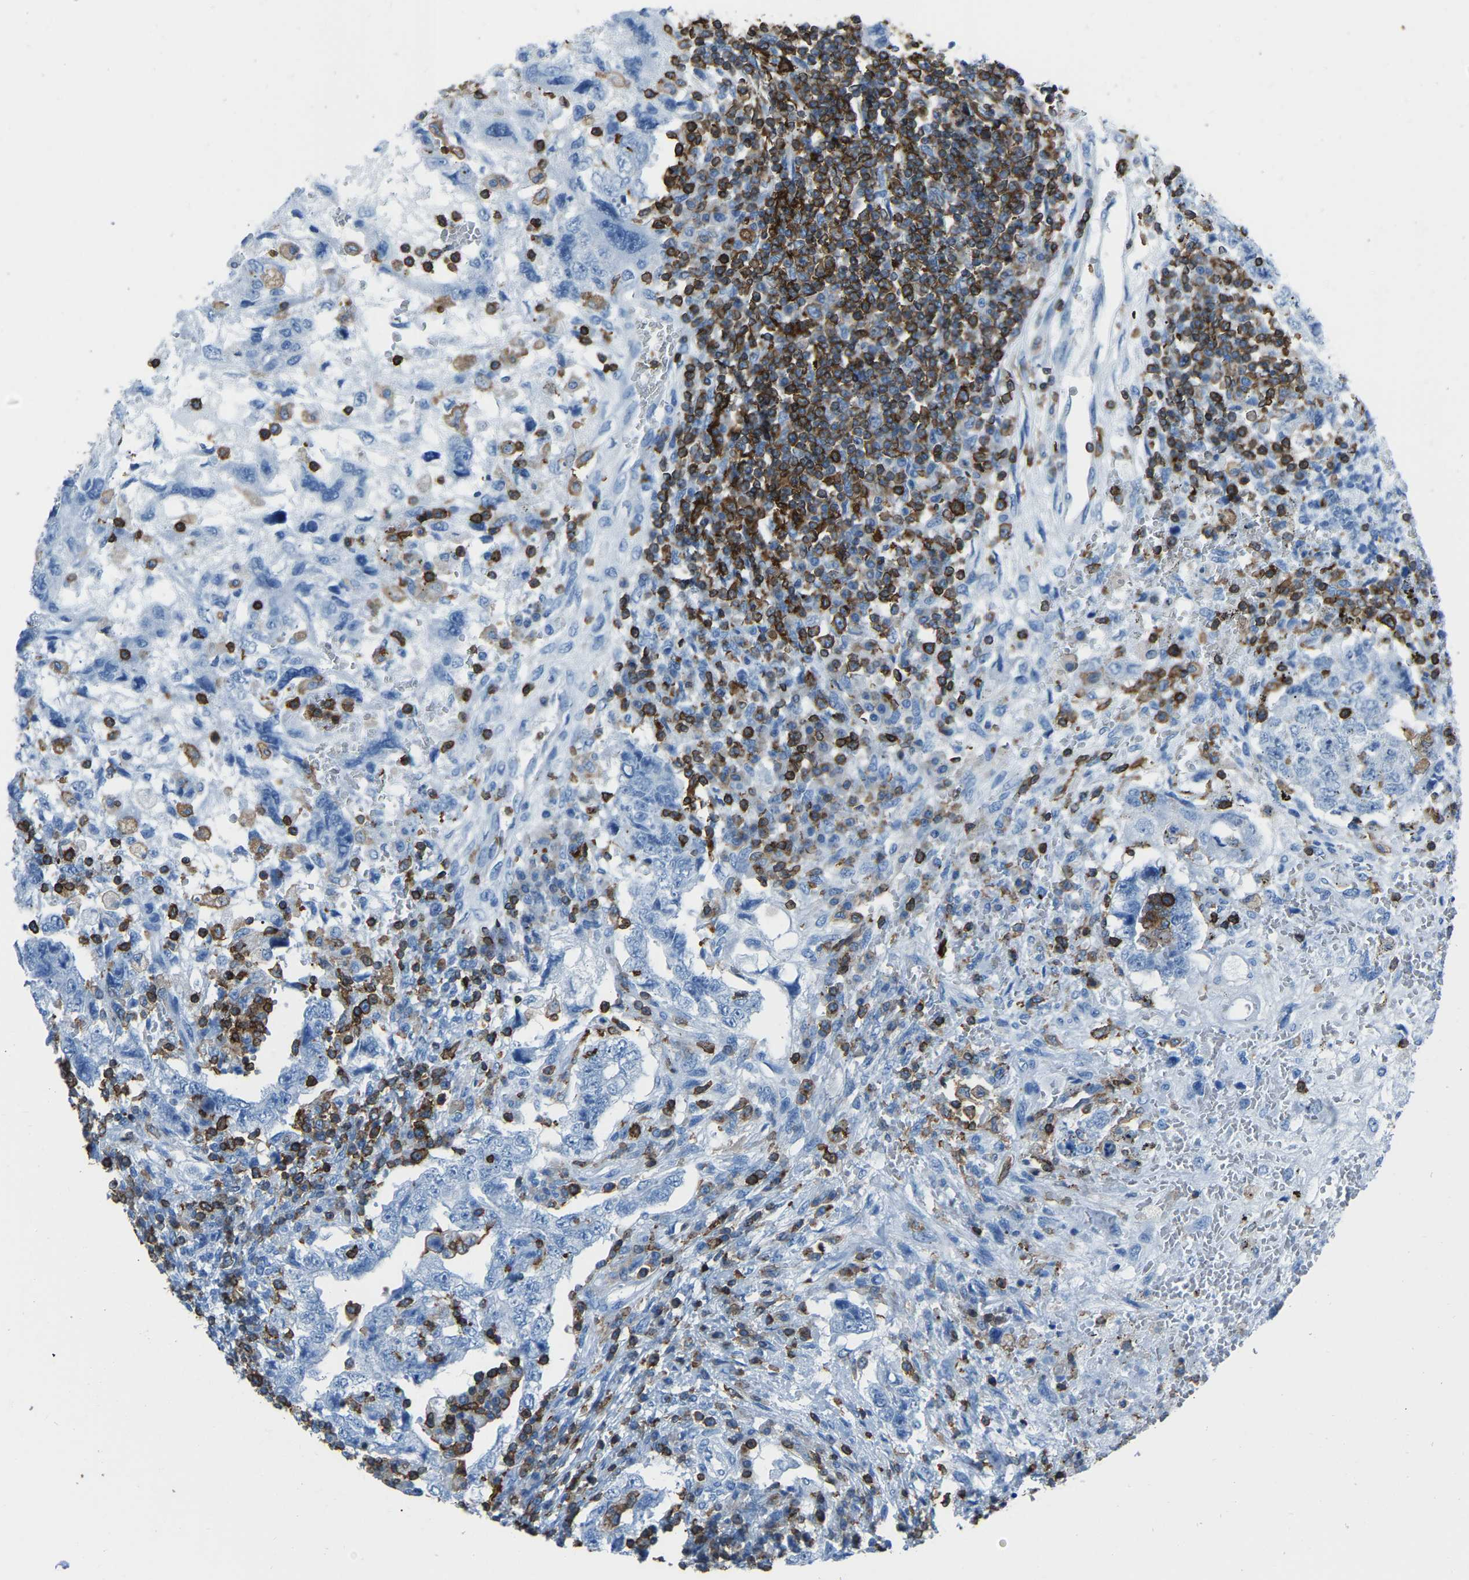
{"staining": {"intensity": "negative", "quantity": "none", "location": "none"}, "tissue": "testis cancer", "cell_type": "Tumor cells", "image_type": "cancer", "snomed": [{"axis": "morphology", "description": "Carcinoma, Embryonal, NOS"}, {"axis": "topography", "description": "Testis"}], "caption": "Immunohistochemistry micrograph of neoplastic tissue: human testis cancer (embryonal carcinoma) stained with DAB (3,3'-diaminobenzidine) demonstrates no significant protein staining in tumor cells.", "gene": "LSP1", "patient": {"sex": "male", "age": 26}}